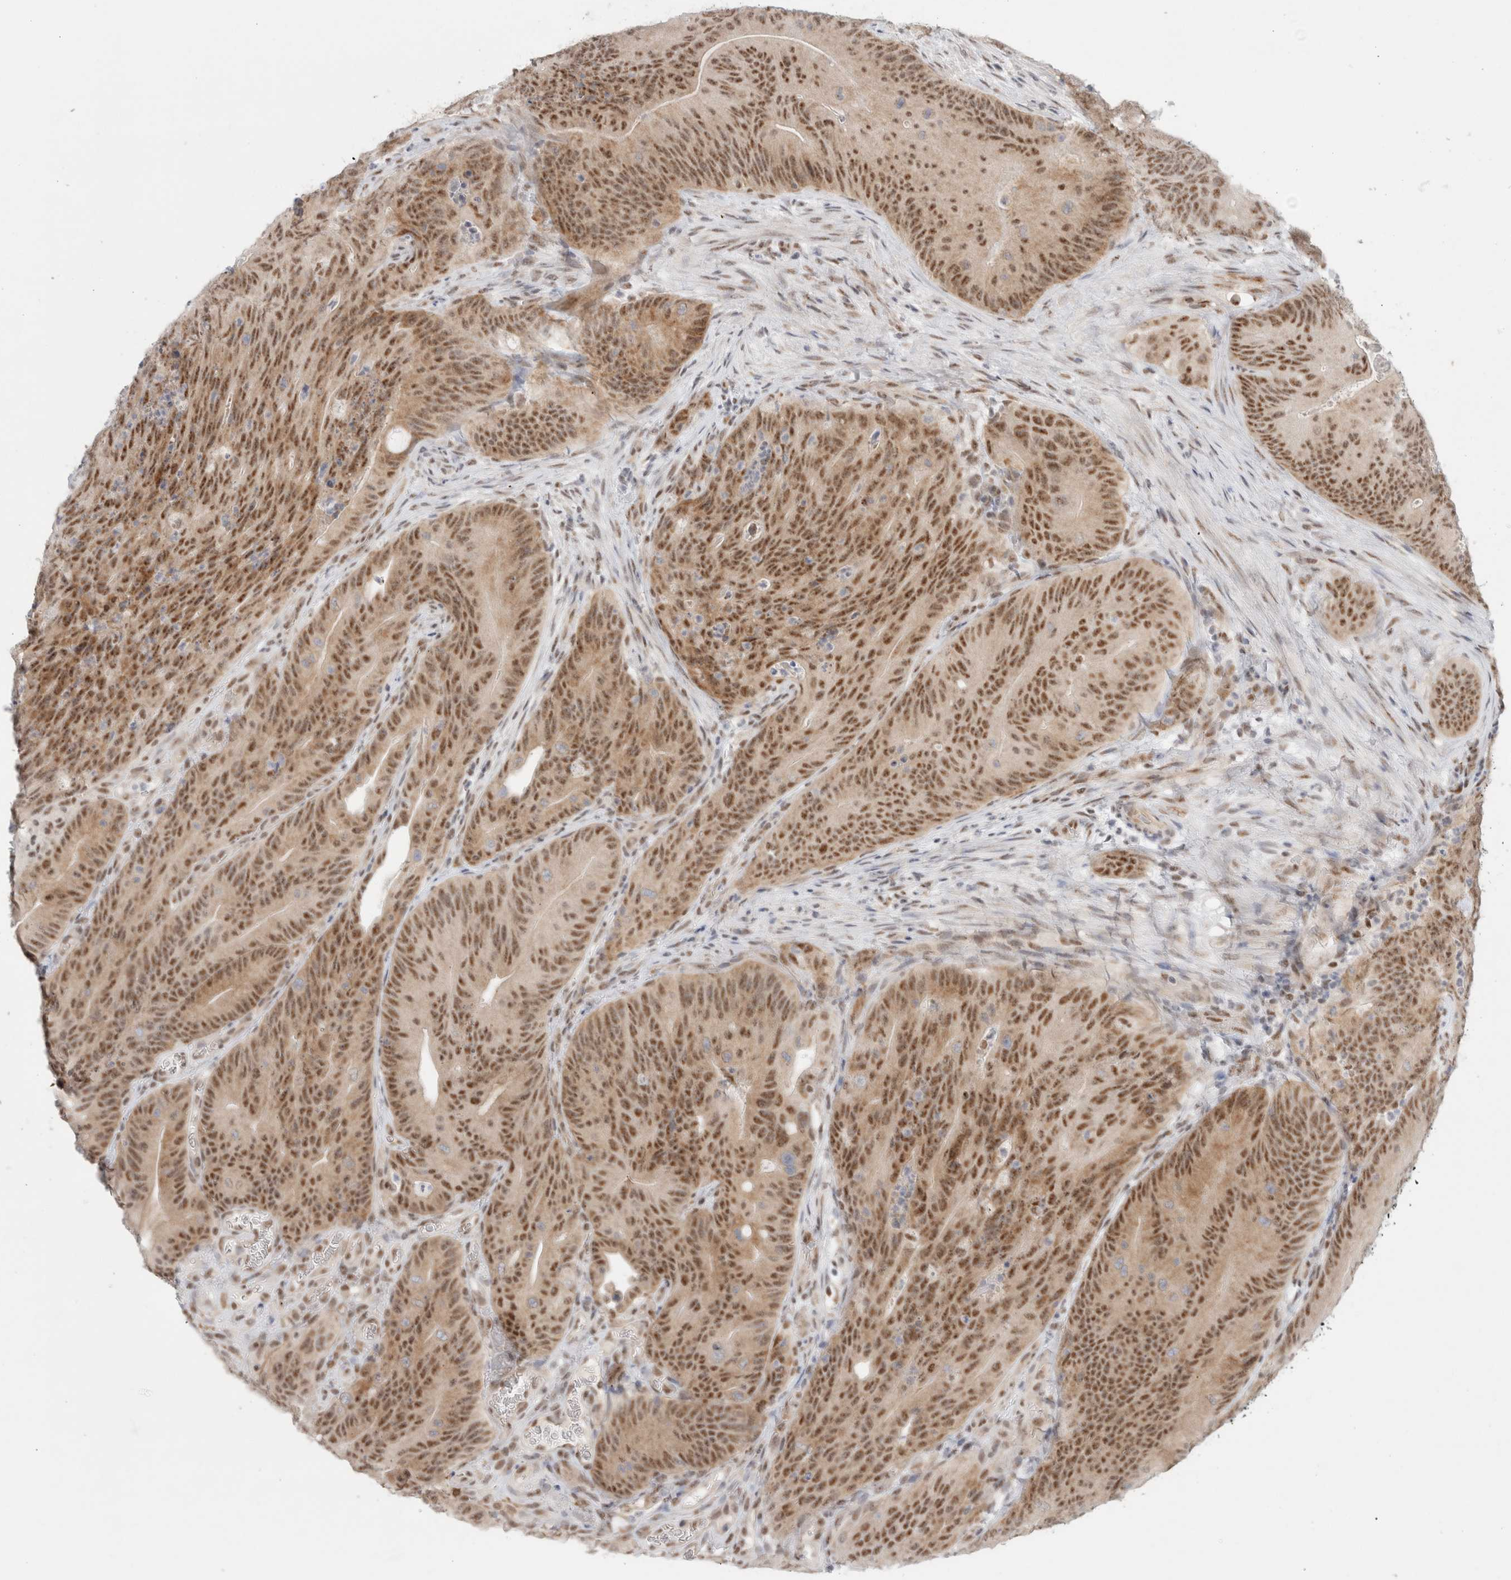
{"staining": {"intensity": "moderate", "quantity": ">75%", "location": "nuclear"}, "tissue": "colorectal cancer", "cell_type": "Tumor cells", "image_type": "cancer", "snomed": [{"axis": "morphology", "description": "Normal tissue, NOS"}, {"axis": "topography", "description": "Colon"}], "caption": "This photomicrograph demonstrates immunohistochemistry staining of colorectal cancer, with medium moderate nuclear staining in about >75% of tumor cells.", "gene": "TRMT12", "patient": {"sex": "female", "age": 82}}